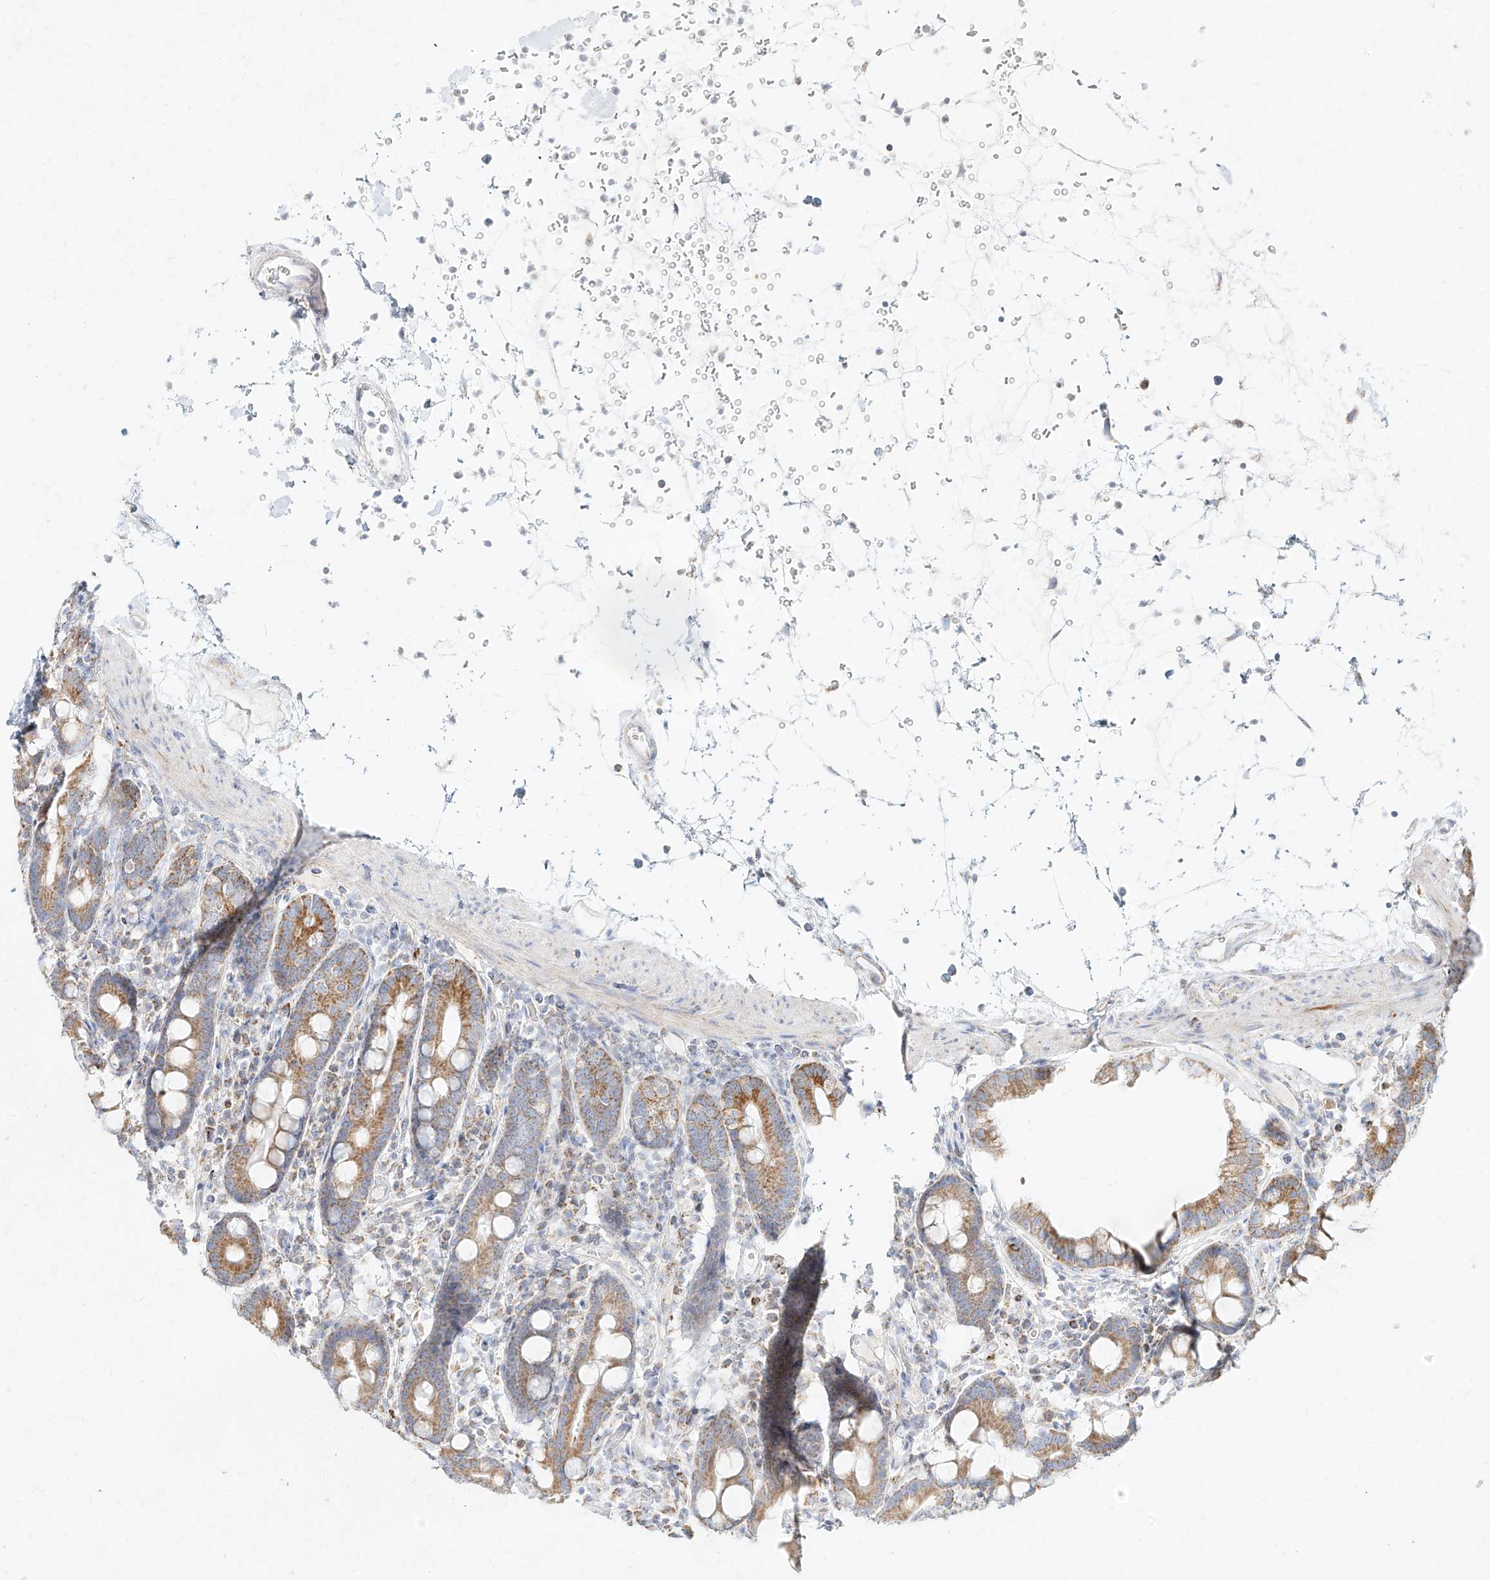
{"staining": {"intensity": "moderate", "quantity": "25%-75%", "location": "cytoplasmic/membranous"}, "tissue": "duodenum", "cell_type": "Glandular cells", "image_type": "normal", "snomed": [{"axis": "morphology", "description": "Normal tissue, NOS"}, {"axis": "topography", "description": "Duodenum"}], "caption": "Immunohistochemistry staining of unremarkable duodenum, which demonstrates medium levels of moderate cytoplasmic/membranous staining in about 25%-75% of glandular cells indicating moderate cytoplasmic/membranous protein expression. The staining was performed using DAB (3,3'-diaminobenzidine) (brown) for protein detection and nuclei were counterstained in hematoxylin (blue).", "gene": "MTX2", "patient": {"sex": "male", "age": 54}}